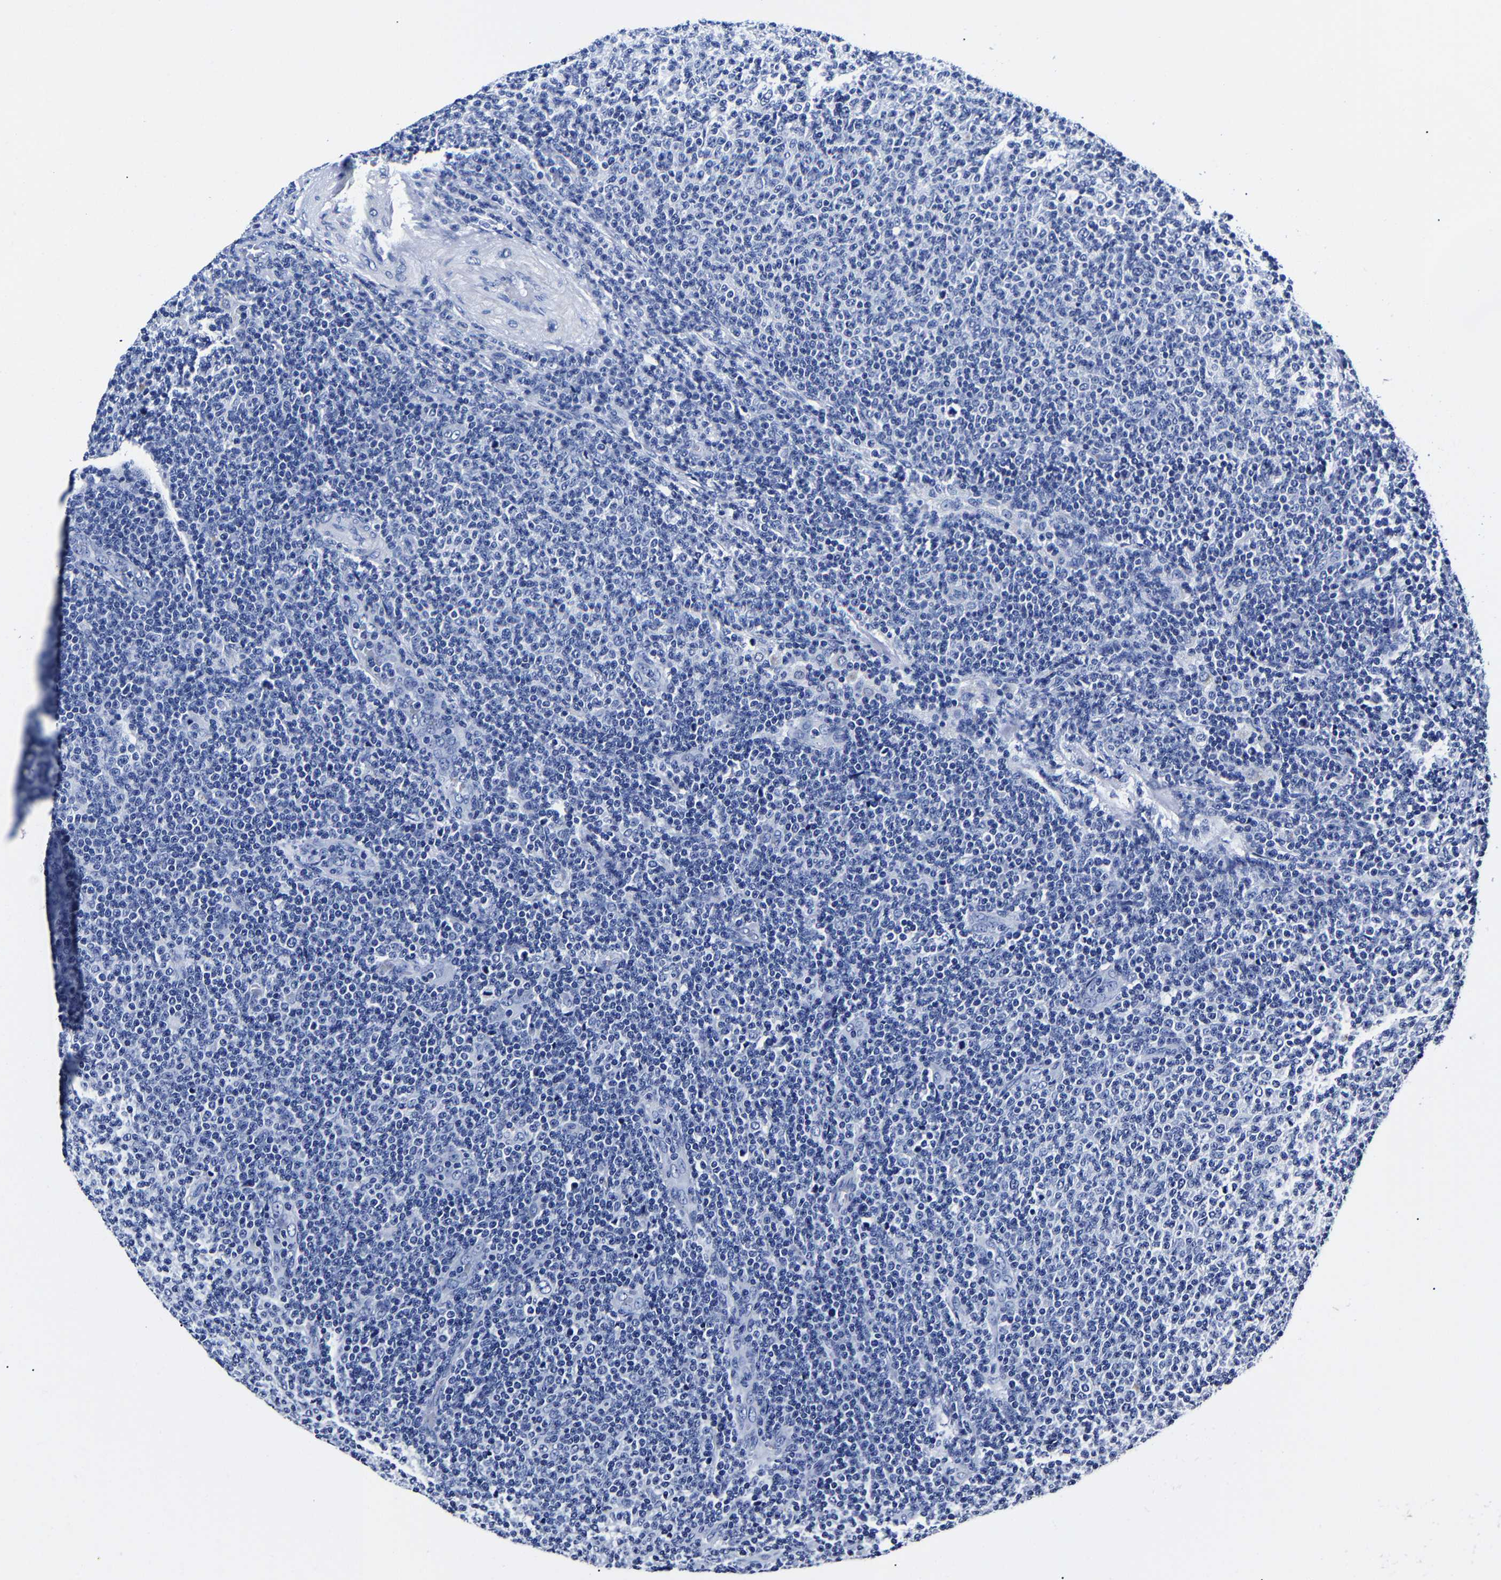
{"staining": {"intensity": "negative", "quantity": "none", "location": "none"}, "tissue": "lymphoma", "cell_type": "Tumor cells", "image_type": "cancer", "snomed": [{"axis": "morphology", "description": "Malignant lymphoma, non-Hodgkin's type, Low grade"}, {"axis": "topography", "description": "Lymph node"}], "caption": "The immunohistochemistry image has no significant expression in tumor cells of low-grade malignant lymphoma, non-Hodgkin's type tissue.", "gene": "CPA2", "patient": {"sex": "male", "age": 66}}